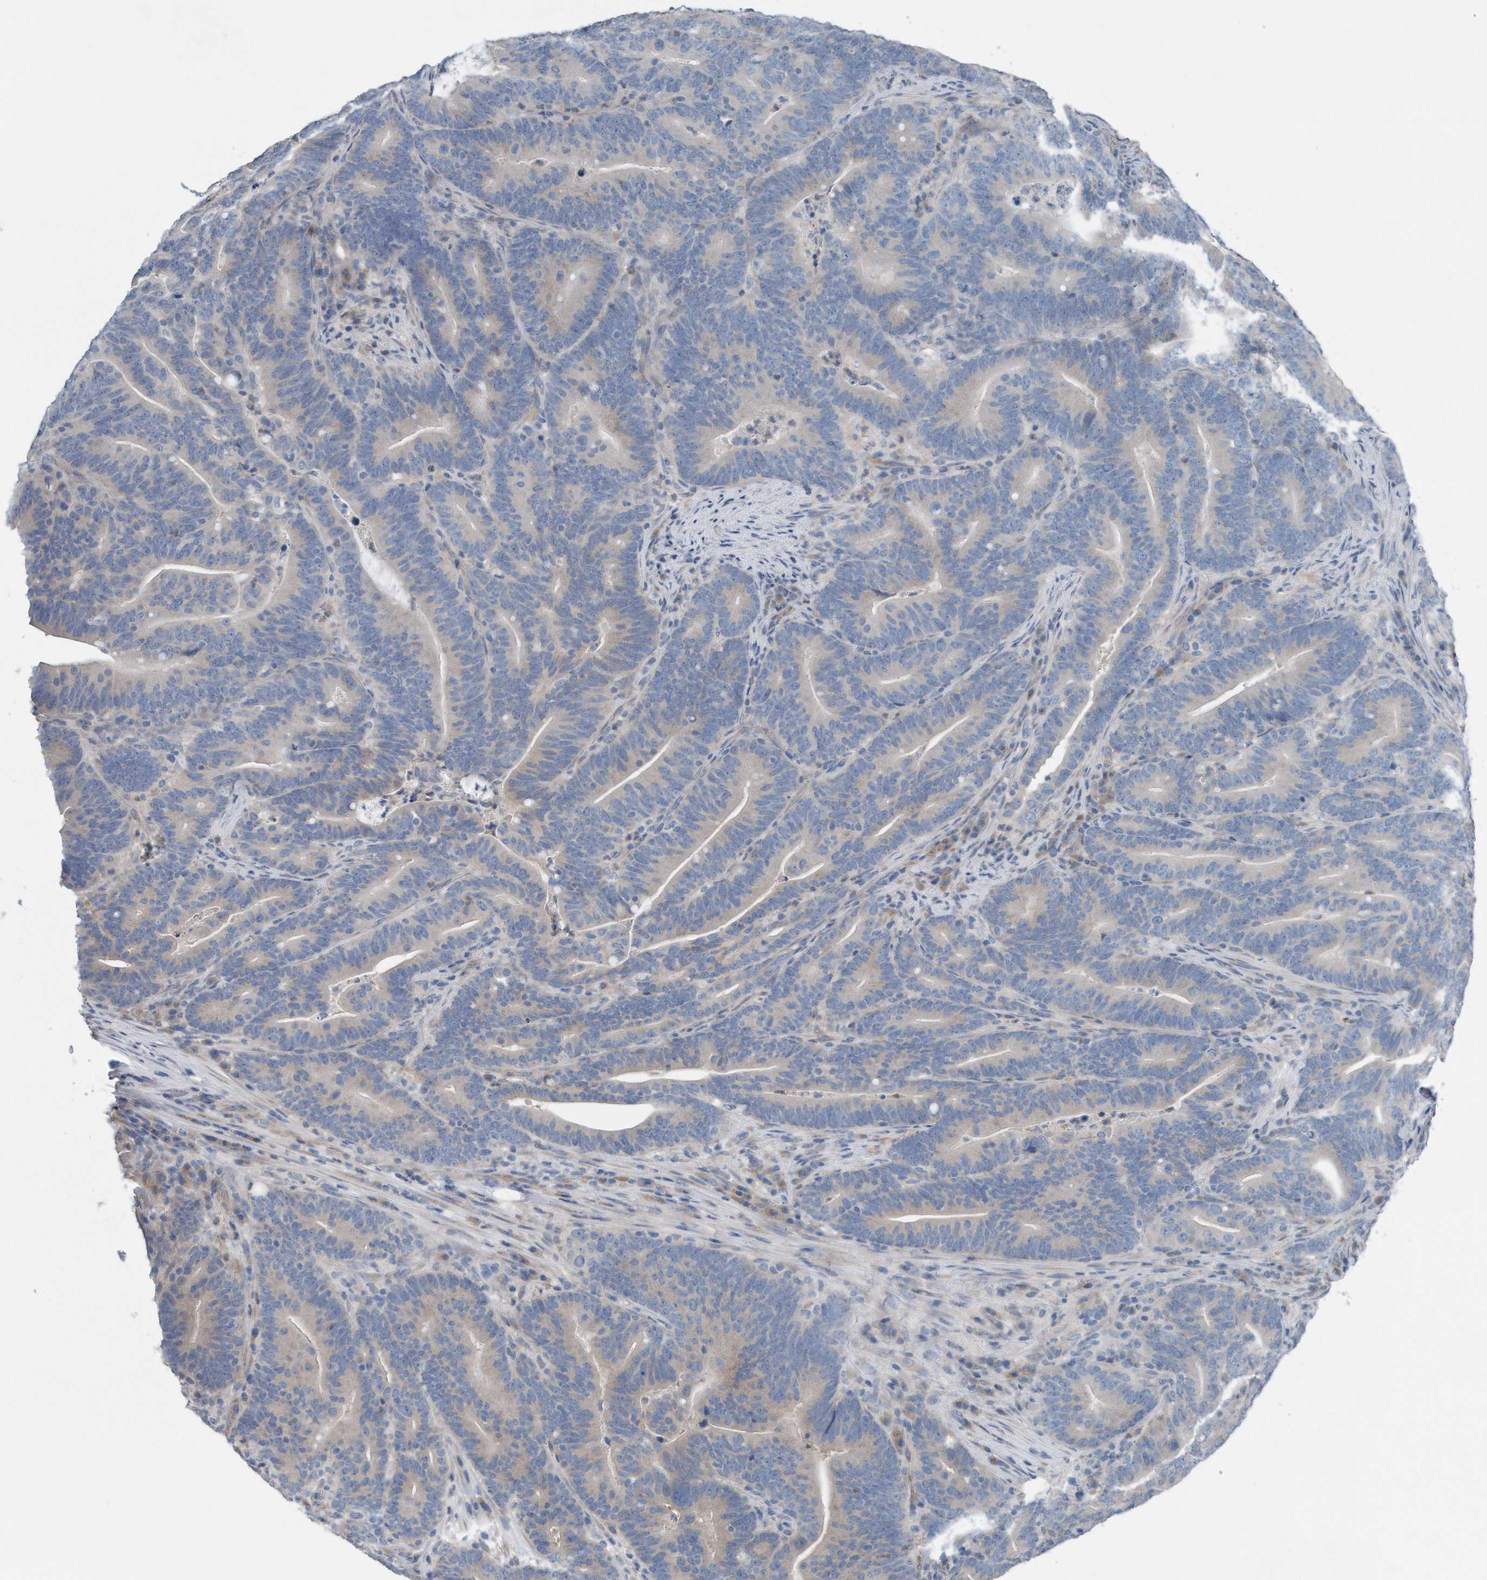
{"staining": {"intensity": "negative", "quantity": "none", "location": "none"}, "tissue": "colorectal cancer", "cell_type": "Tumor cells", "image_type": "cancer", "snomed": [{"axis": "morphology", "description": "Adenocarcinoma, NOS"}, {"axis": "topography", "description": "Colon"}], "caption": "Immunohistochemistry (IHC) of human colorectal cancer (adenocarcinoma) demonstrates no expression in tumor cells.", "gene": "YRDC", "patient": {"sex": "female", "age": 66}}